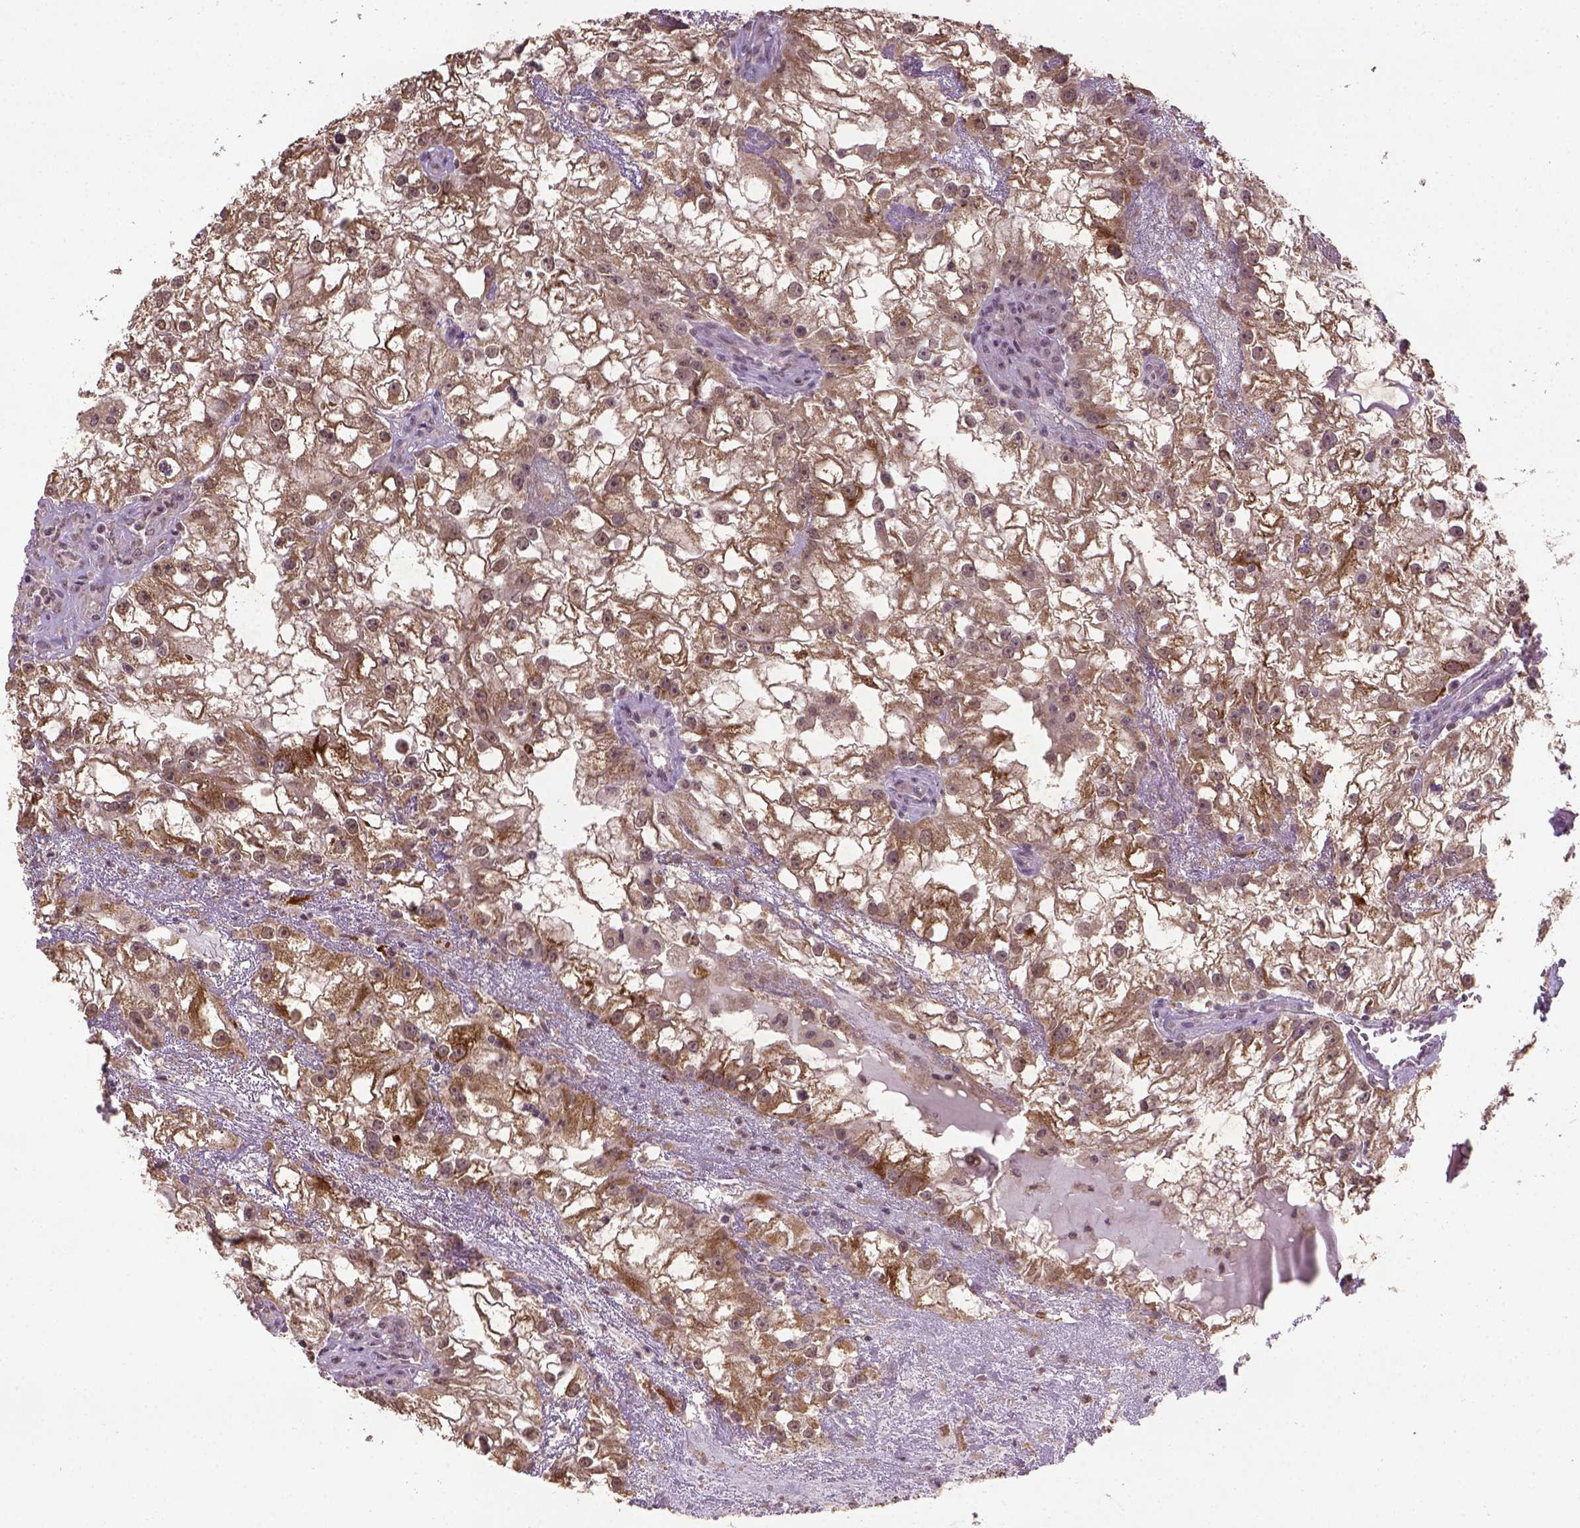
{"staining": {"intensity": "moderate", "quantity": ">75%", "location": "cytoplasmic/membranous"}, "tissue": "renal cancer", "cell_type": "Tumor cells", "image_type": "cancer", "snomed": [{"axis": "morphology", "description": "Adenocarcinoma, NOS"}, {"axis": "topography", "description": "Kidney"}], "caption": "Renal cancer stained with immunohistochemistry displays moderate cytoplasmic/membranous positivity in about >75% of tumor cells. (Brightfield microscopy of DAB IHC at high magnification).", "gene": "NUDT10", "patient": {"sex": "male", "age": 59}}